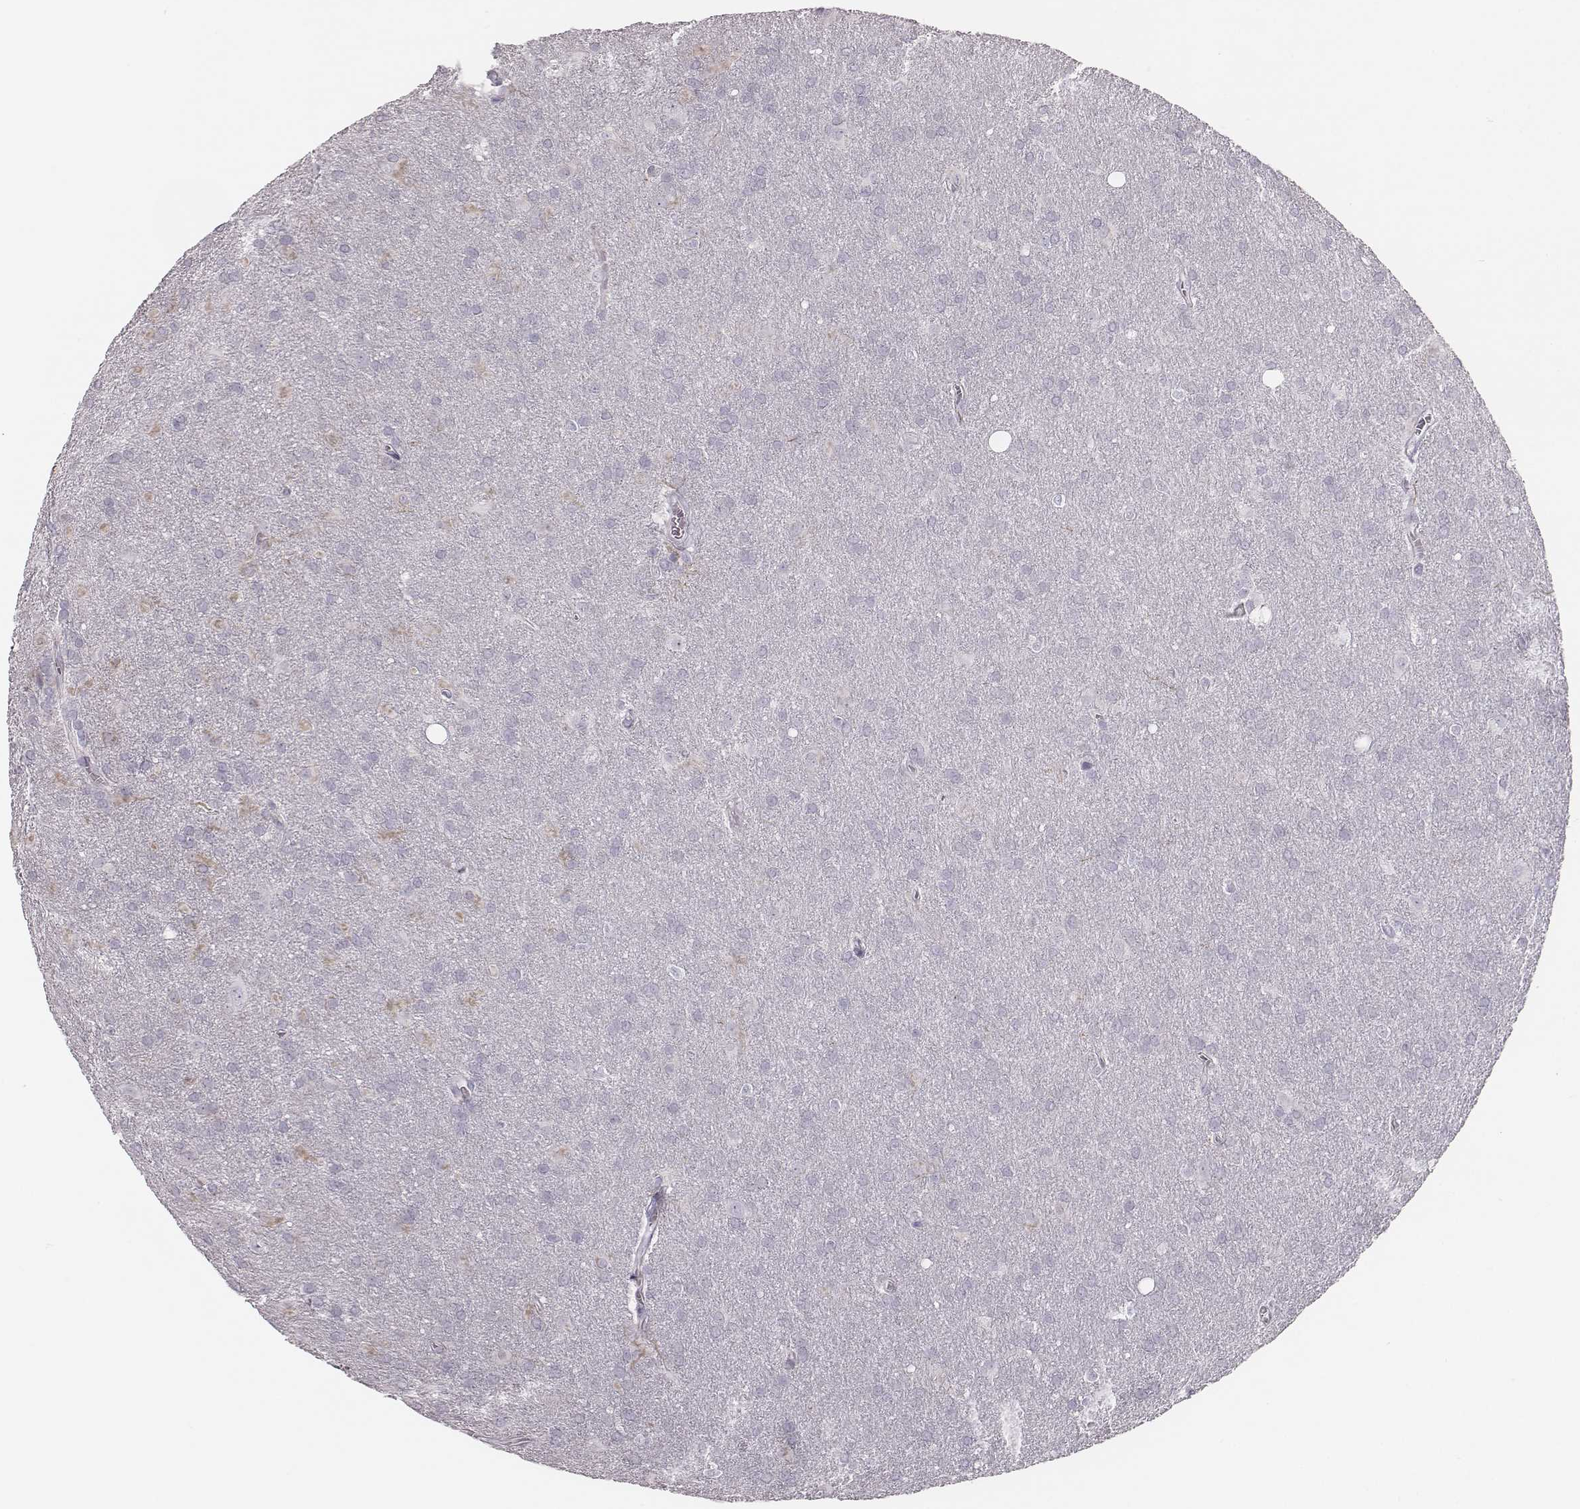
{"staining": {"intensity": "negative", "quantity": "none", "location": "none"}, "tissue": "glioma", "cell_type": "Tumor cells", "image_type": "cancer", "snomed": [{"axis": "morphology", "description": "Glioma, malignant, Low grade"}, {"axis": "topography", "description": "Brain"}], "caption": "Image shows no protein expression in tumor cells of glioma tissue.", "gene": "ZNF365", "patient": {"sex": "male", "age": 58}}